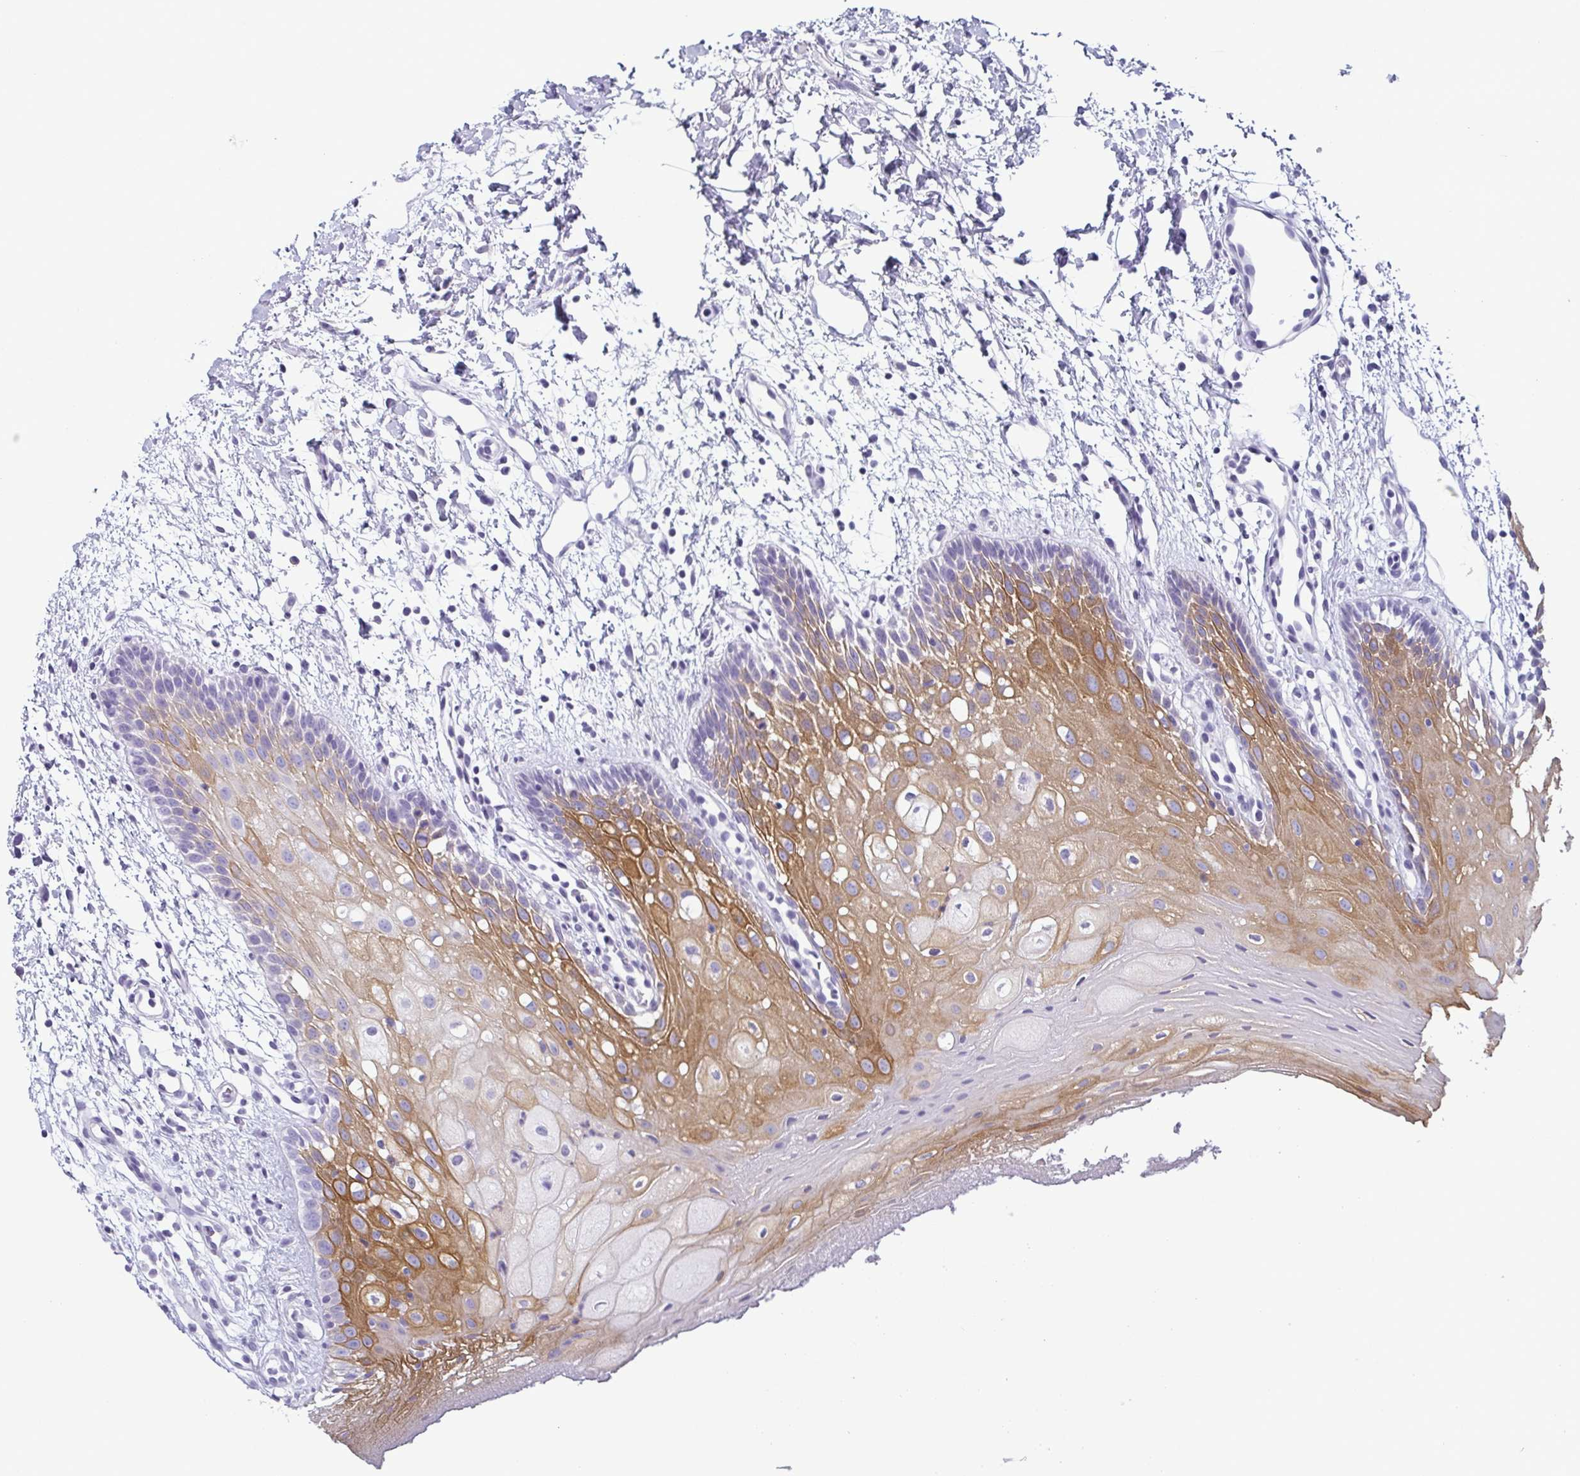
{"staining": {"intensity": "moderate", "quantity": "25%-75%", "location": "cytoplasmic/membranous"}, "tissue": "oral mucosa", "cell_type": "Squamous epithelial cells", "image_type": "normal", "snomed": [{"axis": "morphology", "description": "Normal tissue, NOS"}, {"axis": "morphology", "description": "Squamous cell carcinoma, NOS"}, {"axis": "topography", "description": "Oral tissue"}, {"axis": "topography", "description": "Tounge, NOS"}, {"axis": "topography", "description": "Head-Neck"}], "caption": "Oral mucosa stained with IHC exhibits moderate cytoplasmic/membranous positivity in about 25%-75% of squamous epithelial cells.", "gene": "KRT78", "patient": {"sex": "male", "age": 62}}